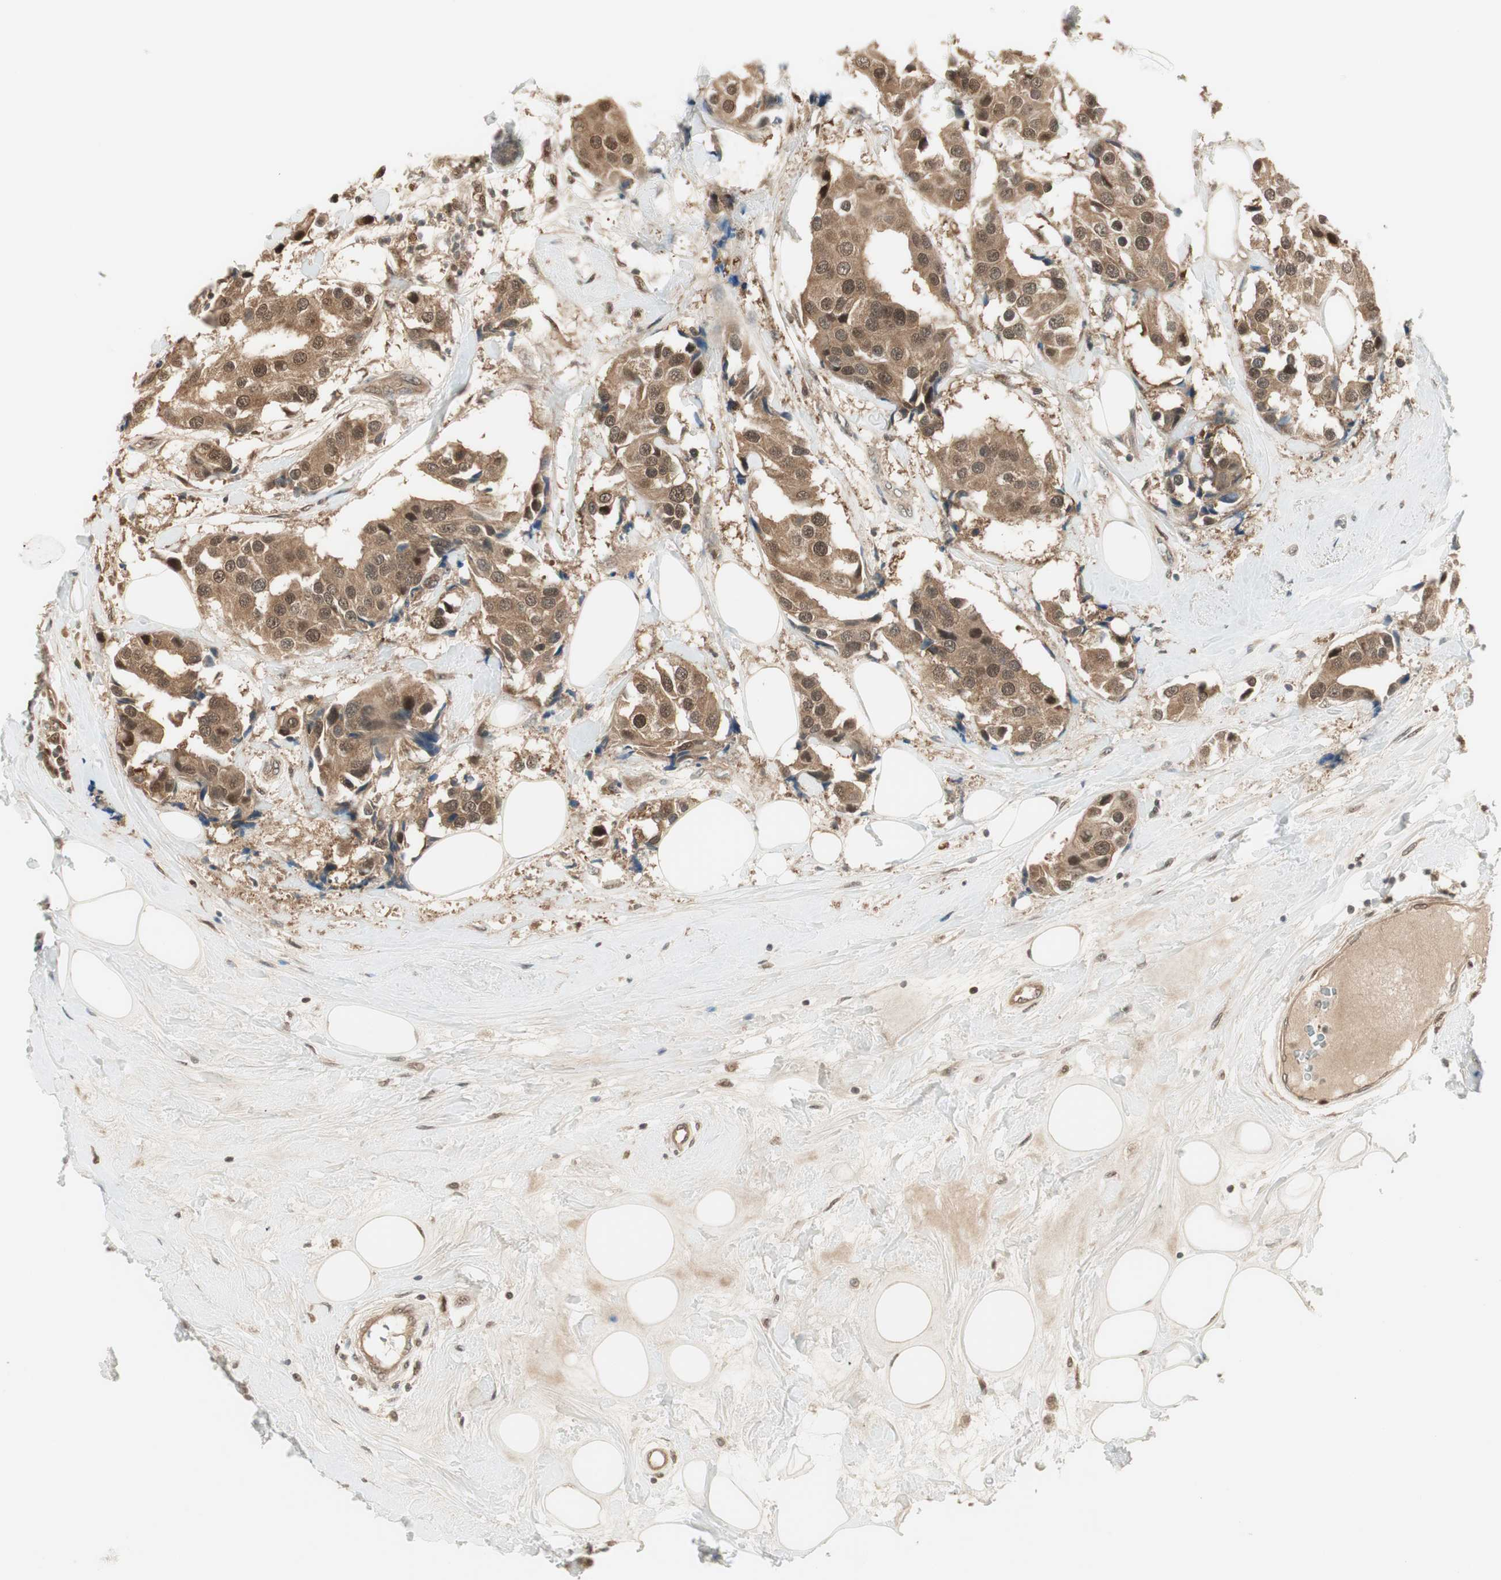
{"staining": {"intensity": "weak", "quantity": ">75%", "location": "cytoplasmic/membranous,nuclear"}, "tissue": "breast cancer", "cell_type": "Tumor cells", "image_type": "cancer", "snomed": [{"axis": "morphology", "description": "Normal tissue, NOS"}, {"axis": "morphology", "description": "Duct carcinoma"}, {"axis": "topography", "description": "Breast"}], "caption": "Immunohistochemistry (IHC) image of neoplastic tissue: human breast cancer stained using immunohistochemistry shows low levels of weak protein expression localized specifically in the cytoplasmic/membranous and nuclear of tumor cells, appearing as a cytoplasmic/membranous and nuclear brown color.", "gene": "IPO5", "patient": {"sex": "female", "age": 39}}